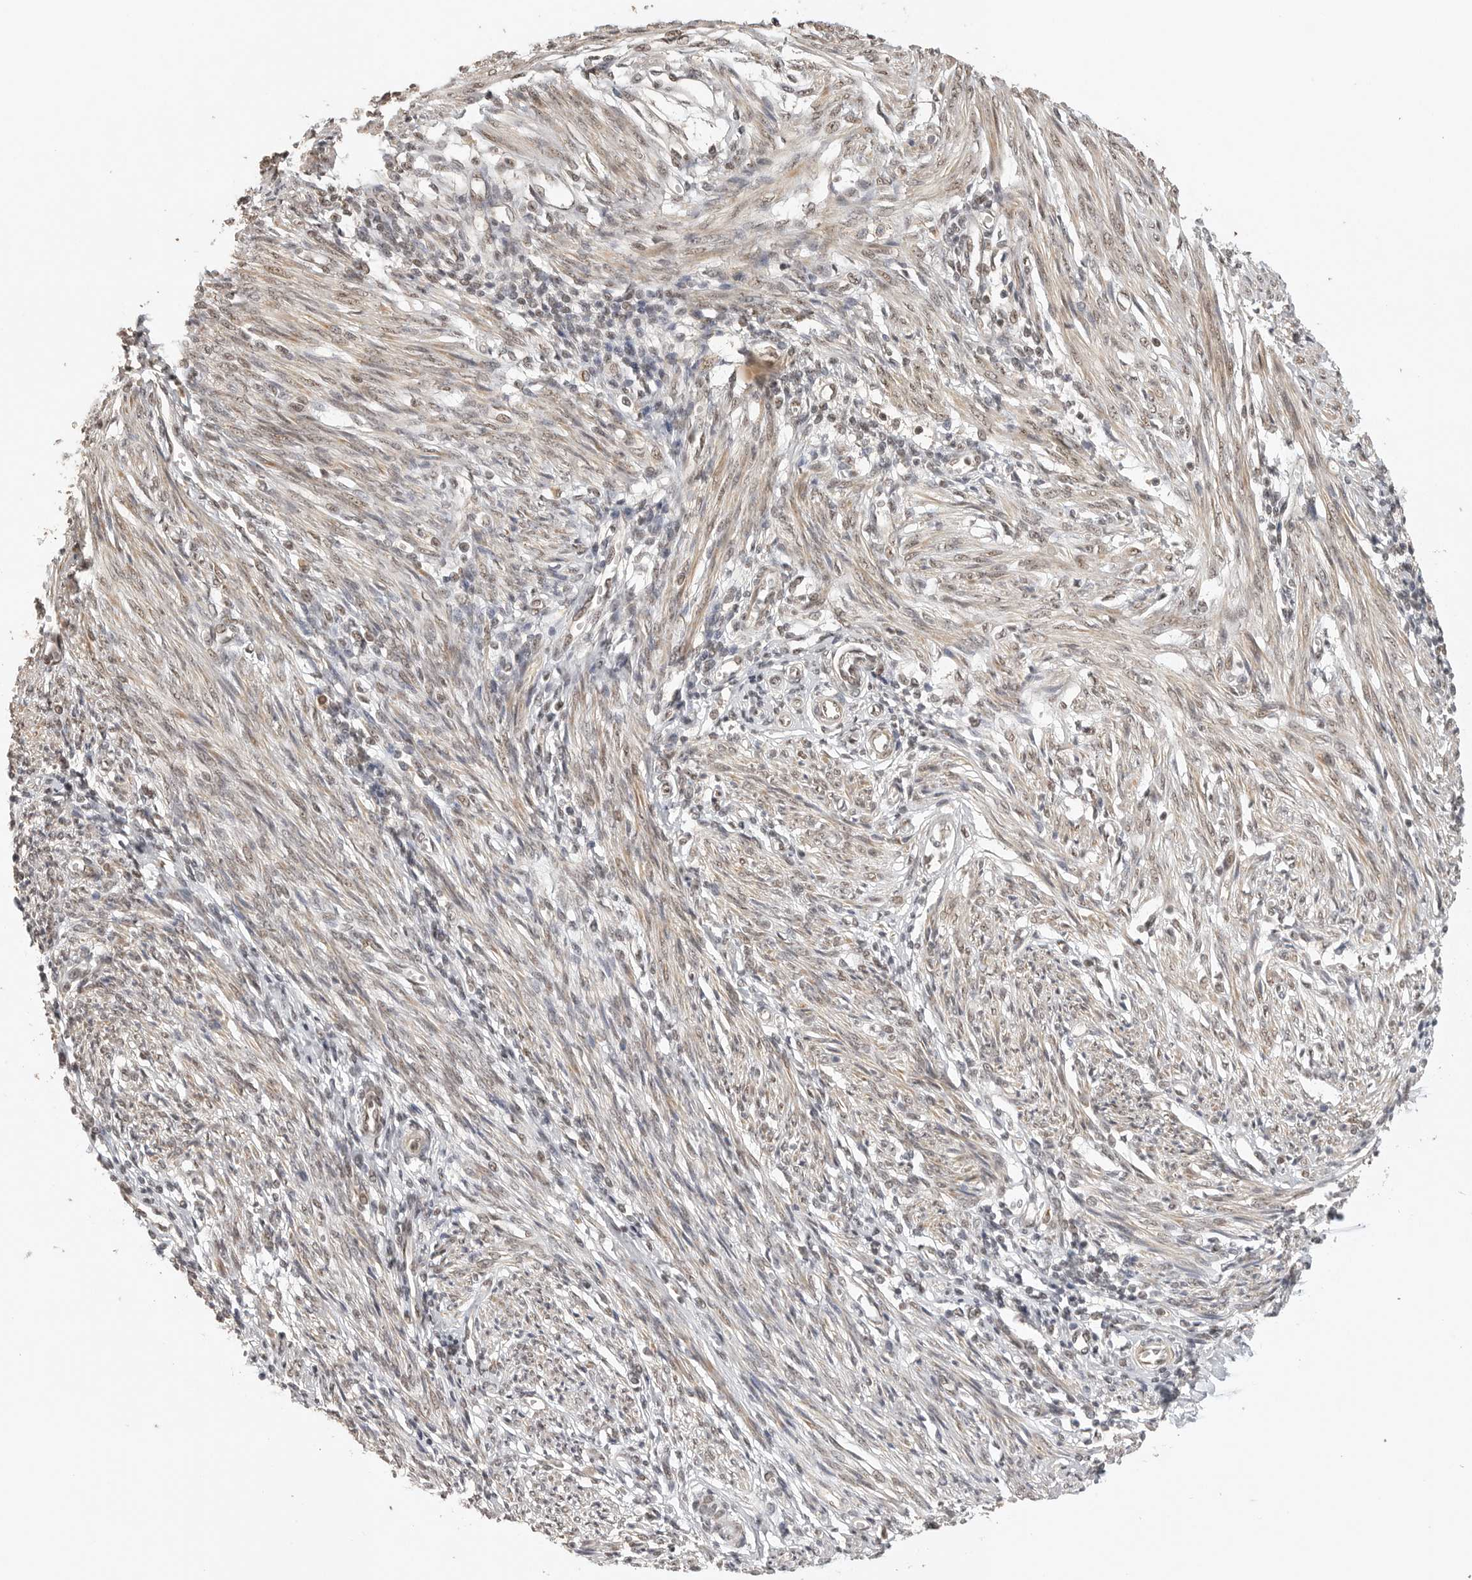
{"staining": {"intensity": "negative", "quantity": "none", "location": "none"}, "tissue": "endometrium", "cell_type": "Cells in endometrial stroma", "image_type": "normal", "snomed": [{"axis": "morphology", "description": "Normal tissue, NOS"}, {"axis": "topography", "description": "Endometrium"}], "caption": "IHC of normal endometrium exhibits no expression in cells in endometrial stroma.", "gene": "POMP", "patient": {"sex": "female", "age": 66}}